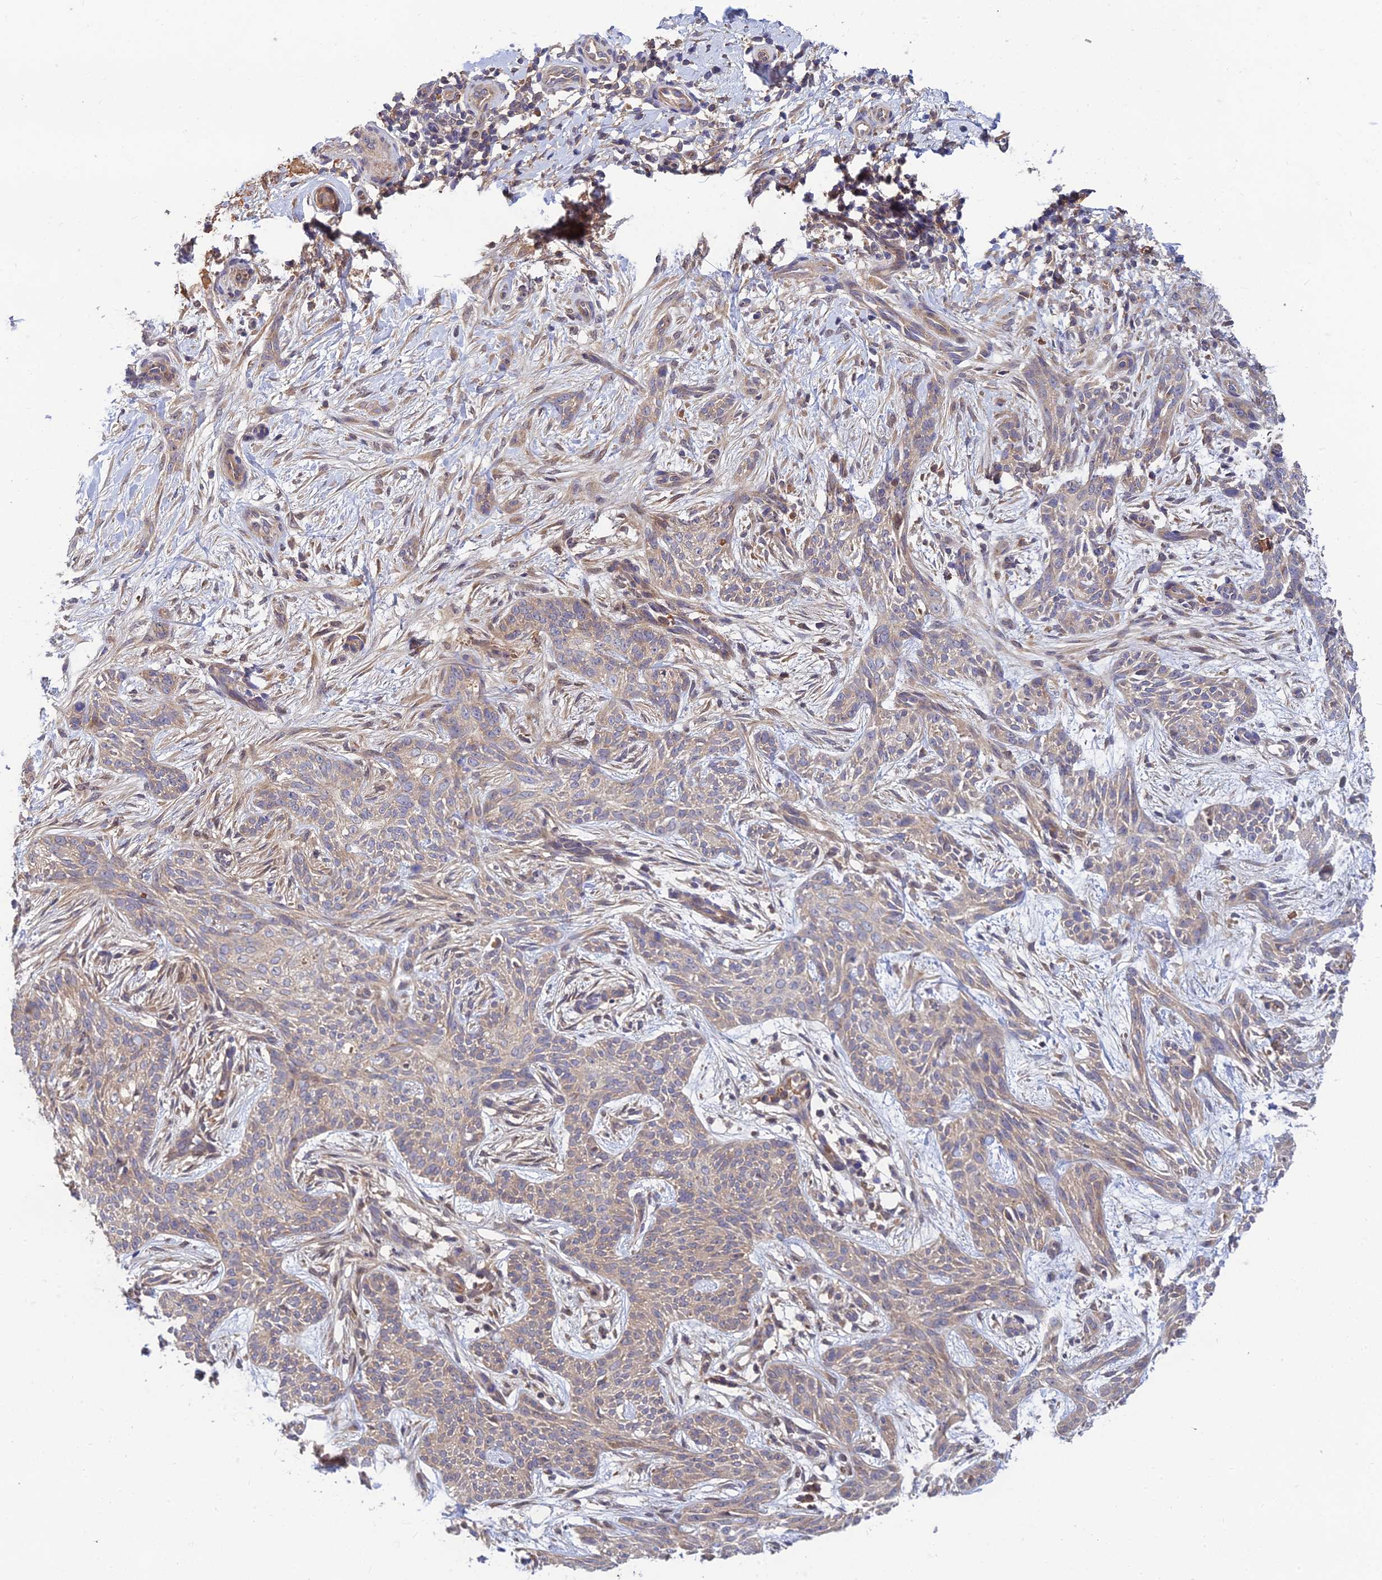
{"staining": {"intensity": "weak", "quantity": "25%-75%", "location": "cytoplasmic/membranous"}, "tissue": "skin cancer", "cell_type": "Tumor cells", "image_type": "cancer", "snomed": [{"axis": "morphology", "description": "Basal cell carcinoma"}, {"axis": "topography", "description": "Skin"}], "caption": "This histopathology image exhibits immunohistochemistry staining of skin cancer (basal cell carcinoma), with low weak cytoplasmic/membranous positivity in approximately 25%-75% of tumor cells.", "gene": "FAM151B", "patient": {"sex": "female", "age": 82}}